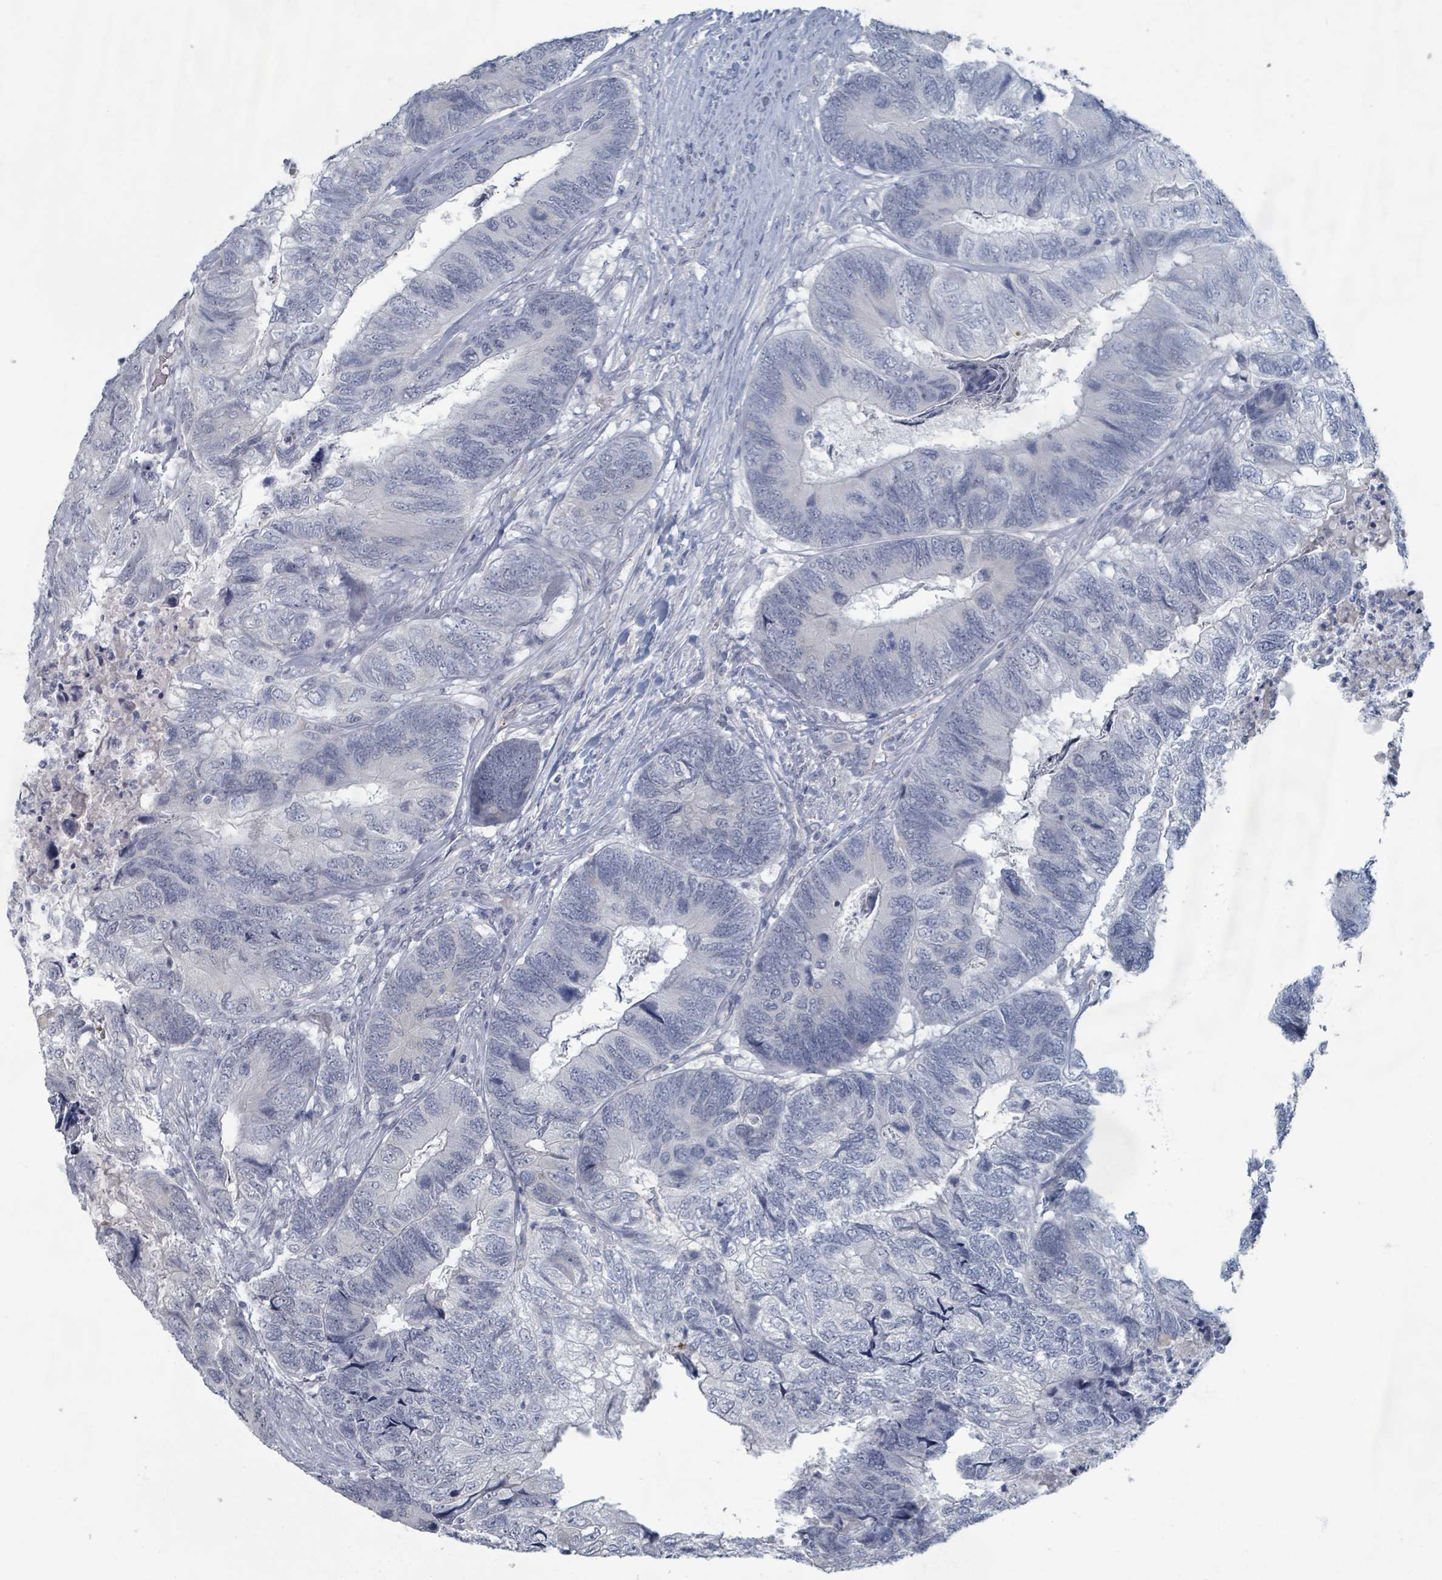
{"staining": {"intensity": "negative", "quantity": "none", "location": "none"}, "tissue": "colorectal cancer", "cell_type": "Tumor cells", "image_type": "cancer", "snomed": [{"axis": "morphology", "description": "Adenocarcinoma, NOS"}, {"axis": "topography", "description": "Colon"}], "caption": "A high-resolution image shows immunohistochemistry staining of adenocarcinoma (colorectal), which reveals no significant staining in tumor cells.", "gene": "WNT11", "patient": {"sex": "female", "age": 67}}